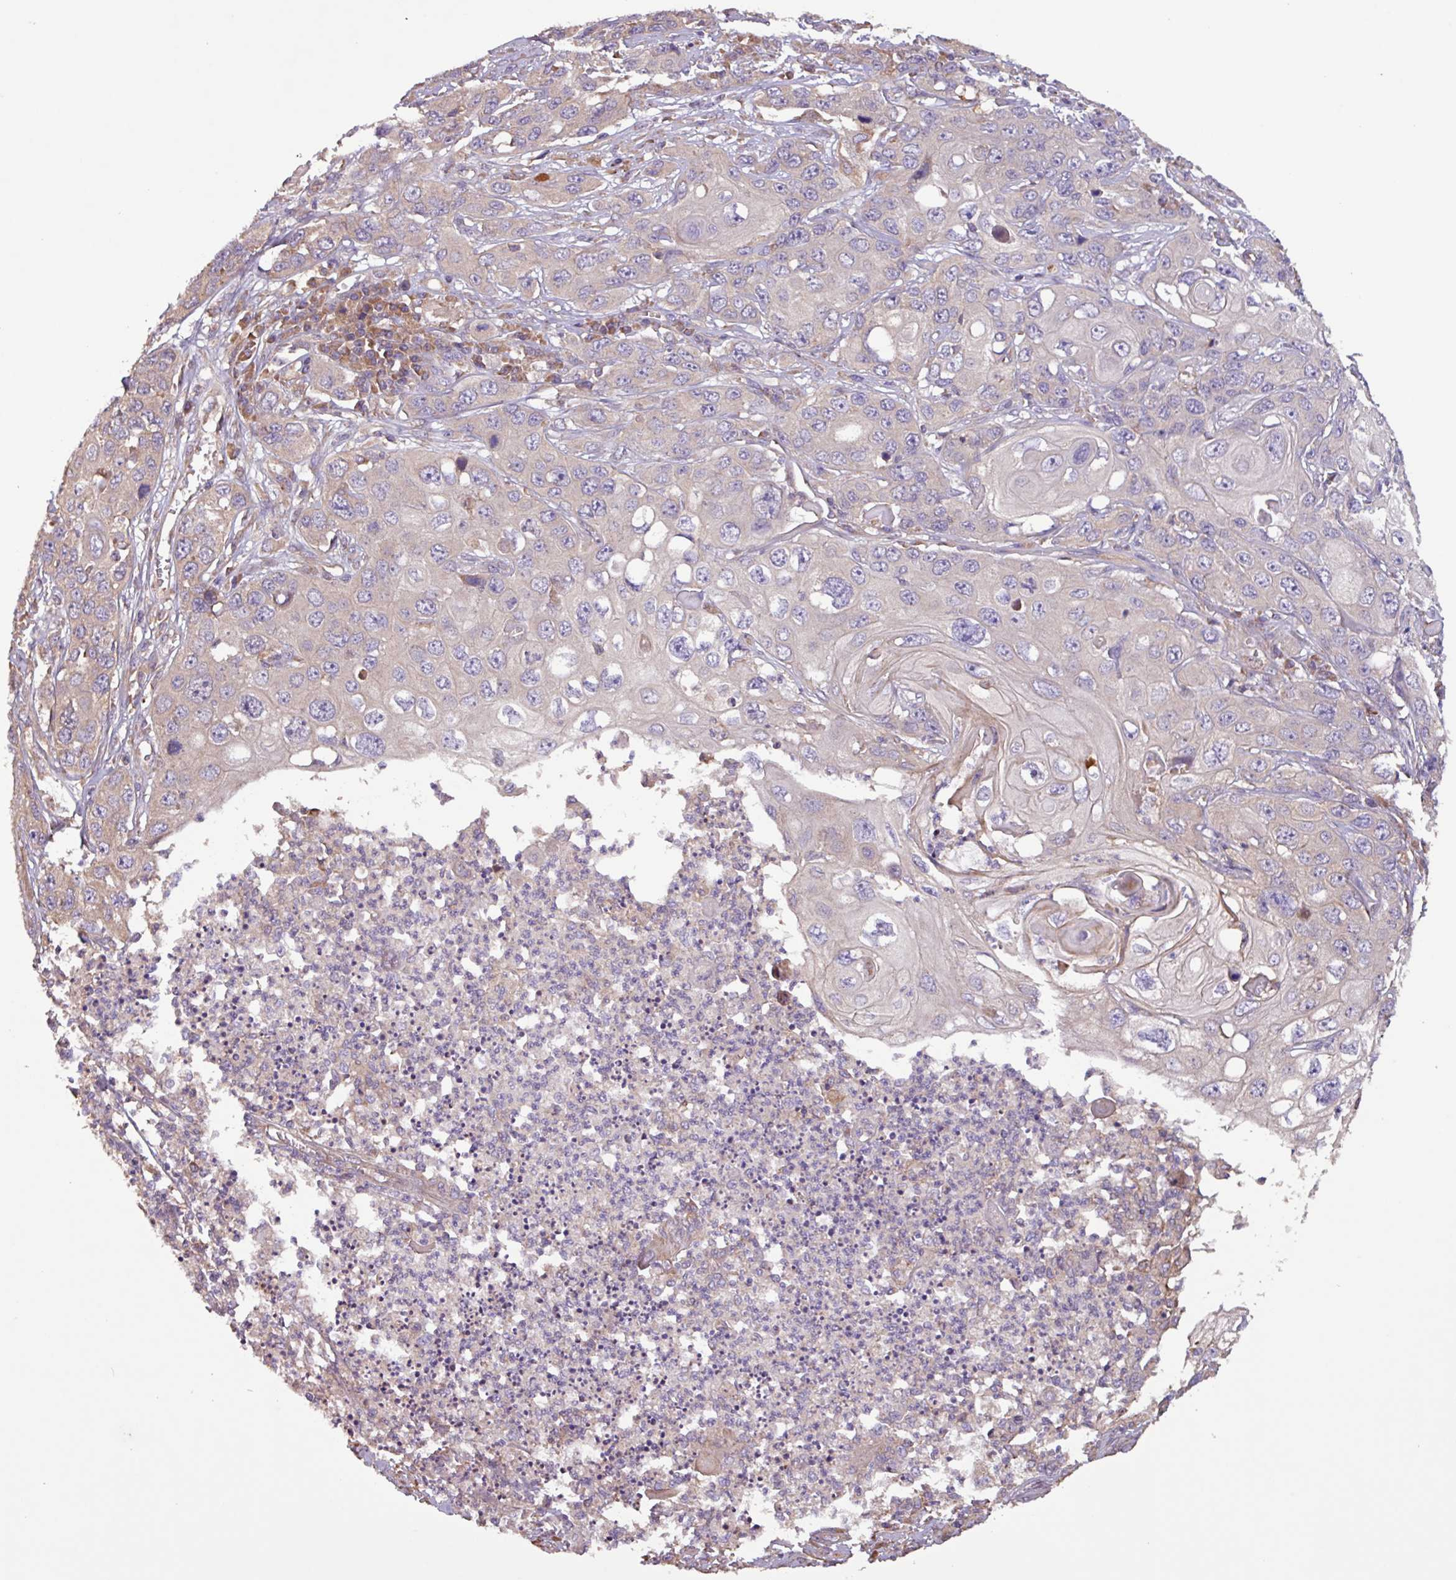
{"staining": {"intensity": "negative", "quantity": "none", "location": "none"}, "tissue": "skin cancer", "cell_type": "Tumor cells", "image_type": "cancer", "snomed": [{"axis": "morphology", "description": "Squamous cell carcinoma, NOS"}, {"axis": "topography", "description": "Skin"}], "caption": "Immunohistochemical staining of squamous cell carcinoma (skin) displays no significant positivity in tumor cells. The staining is performed using DAB (3,3'-diaminobenzidine) brown chromogen with nuclei counter-stained in using hematoxylin.", "gene": "PTPRQ", "patient": {"sex": "male", "age": 55}}